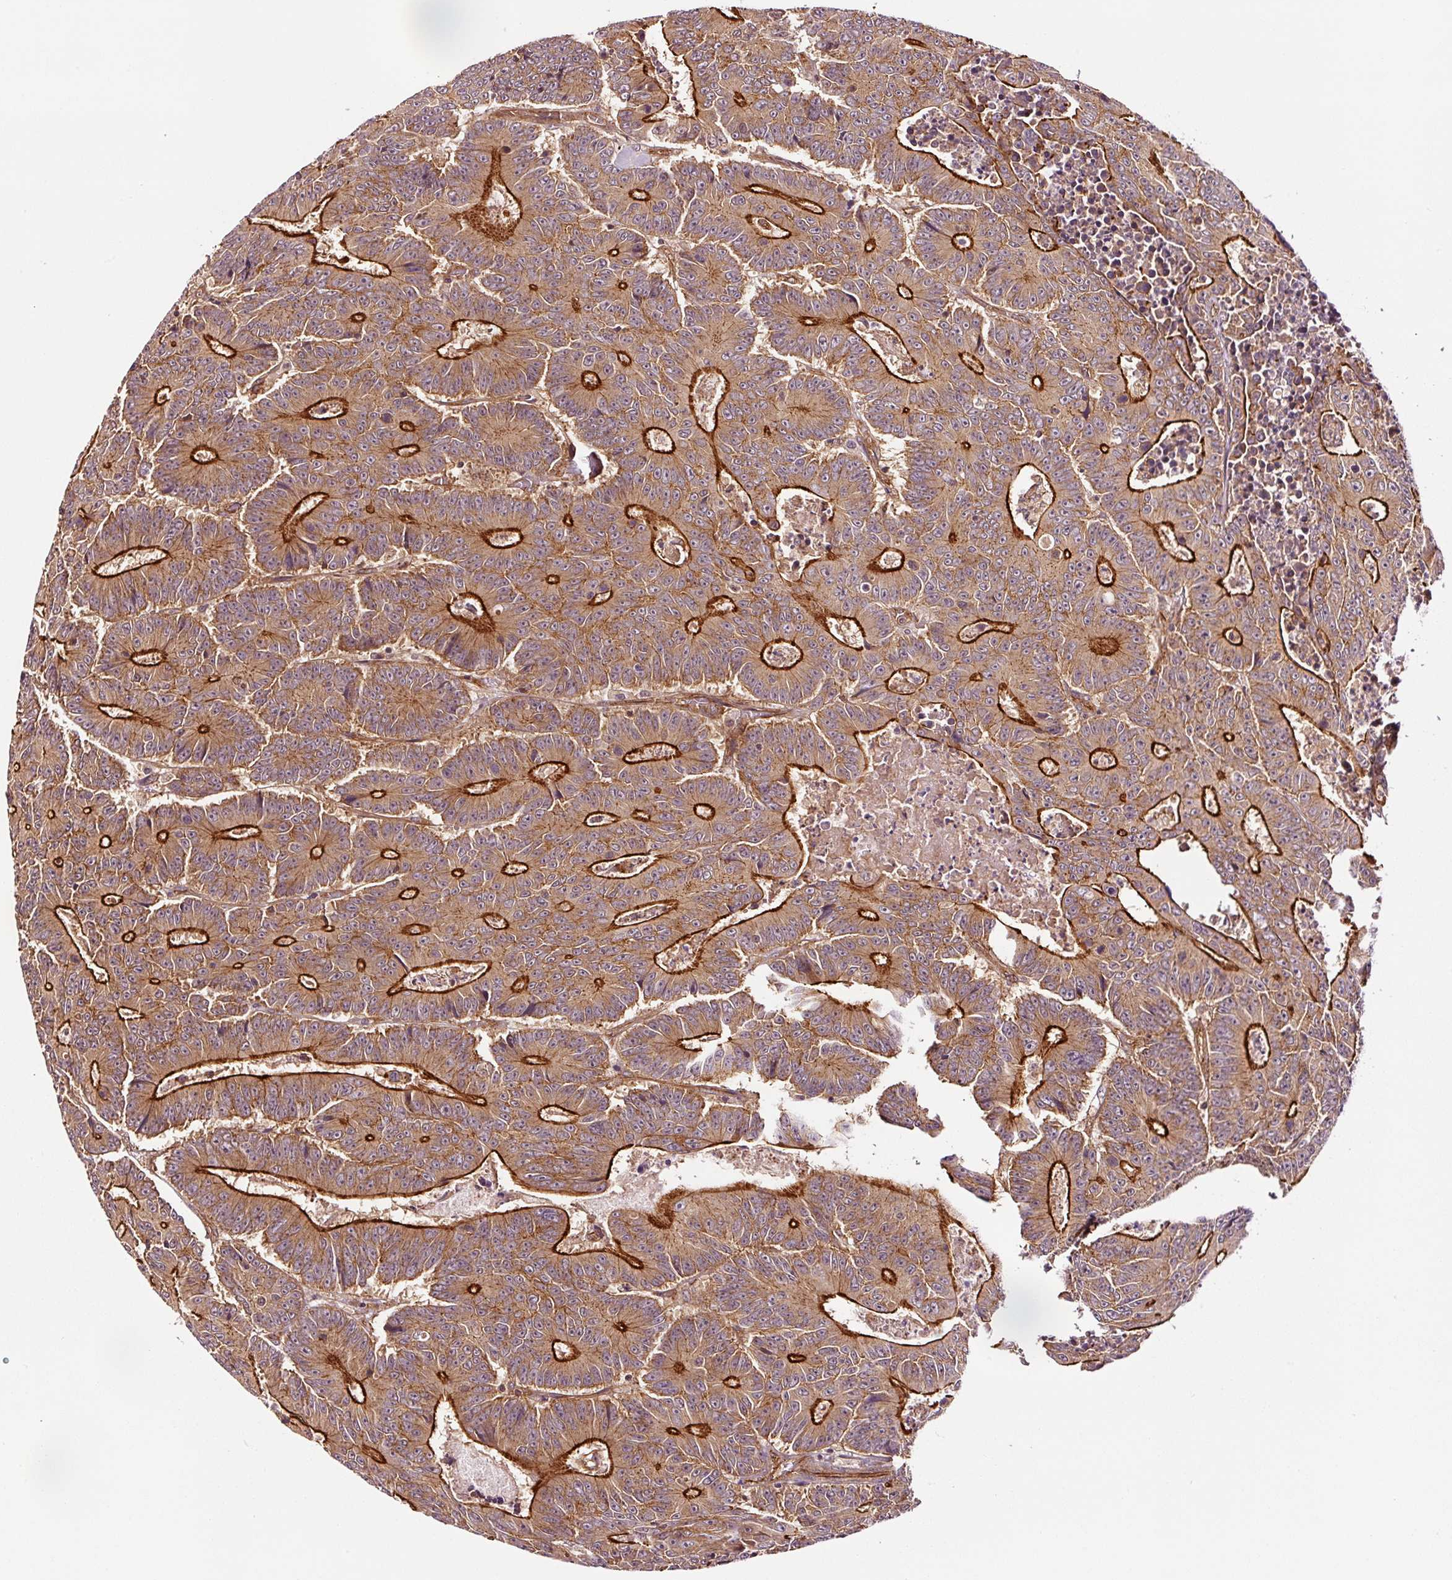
{"staining": {"intensity": "strong", "quantity": ">75%", "location": "cytoplasmic/membranous"}, "tissue": "colorectal cancer", "cell_type": "Tumor cells", "image_type": "cancer", "snomed": [{"axis": "morphology", "description": "Adenocarcinoma, NOS"}, {"axis": "topography", "description": "Colon"}], "caption": "Immunohistochemical staining of colorectal cancer demonstrates high levels of strong cytoplasmic/membranous protein staining in about >75% of tumor cells. (brown staining indicates protein expression, while blue staining denotes nuclei).", "gene": "METAP1", "patient": {"sex": "male", "age": 83}}